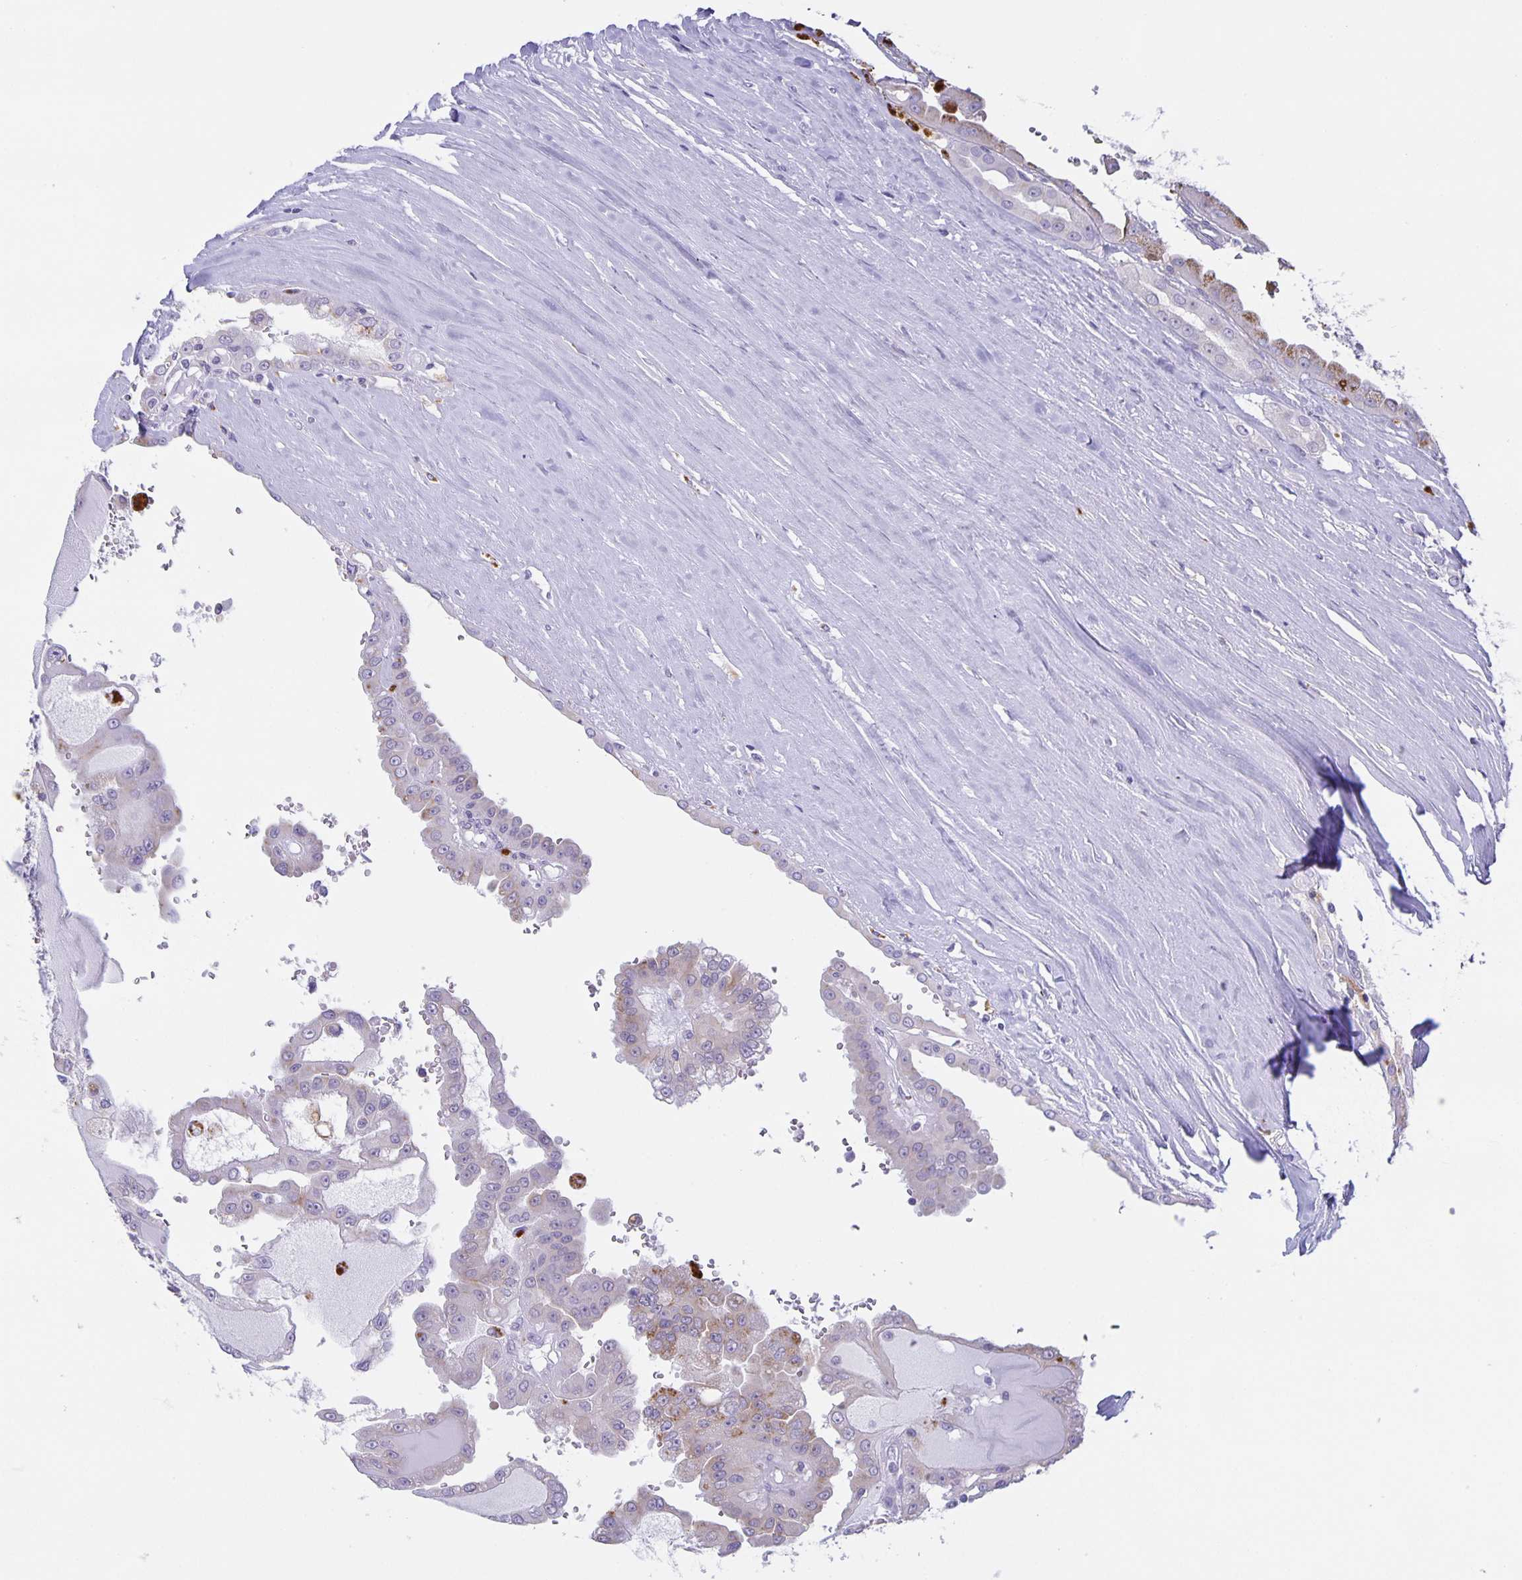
{"staining": {"intensity": "moderate", "quantity": "25%-75%", "location": "cytoplasmic/membranous"}, "tissue": "renal cancer", "cell_type": "Tumor cells", "image_type": "cancer", "snomed": [{"axis": "morphology", "description": "Adenocarcinoma, NOS"}, {"axis": "topography", "description": "Kidney"}], "caption": "Immunohistochemistry (IHC) histopathology image of neoplastic tissue: human adenocarcinoma (renal) stained using immunohistochemistry displays medium levels of moderate protein expression localized specifically in the cytoplasmic/membranous of tumor cells, appearing as a cytoplasmic/membranous brown color.", "gene": "LIPA", "patient": {"sex": "male", "age": 58}}